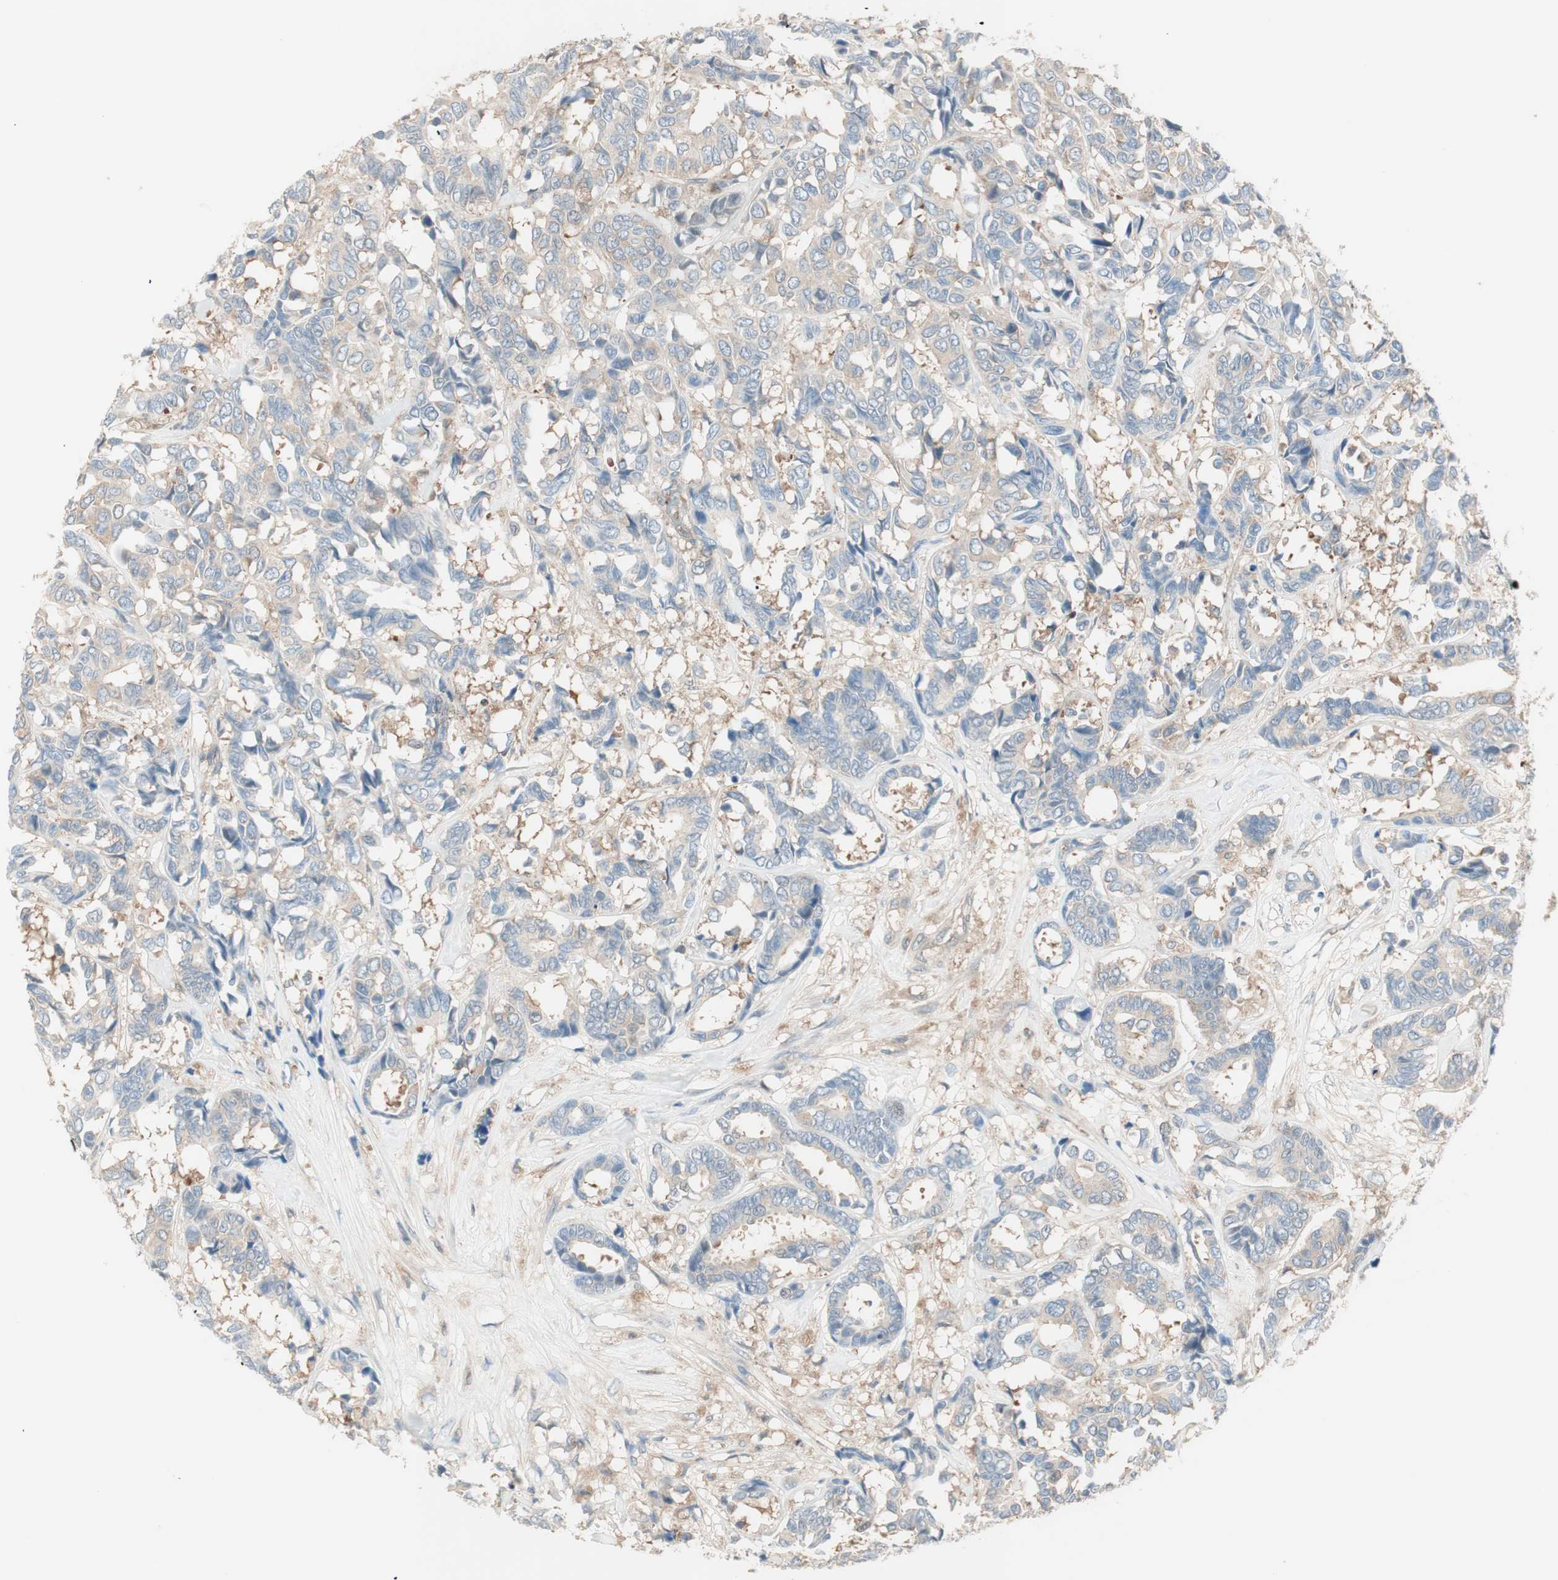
{"staining": {"intensity": "weak", "quantity": "25%-75%", "location": "cytoplasmic/membranous"}, "tissue": "breast cancer", "cell_type": "Tumor cells", "image_type": "cancer", "snomed": [{"axis": "morphology", "description": "Duct carcinoma"}, {"axis": "topography", "description": "Breast"}], "caption": "A high-resolution photomicrograph shows immunohistochemistry (IHC) staining of breast cancer, which demonstrates weak cytoplasmic/membranous staining in about 25%-75% of tumor cells.", "gene": "GALT", "patient": {"sex": "female", "age": 87}}